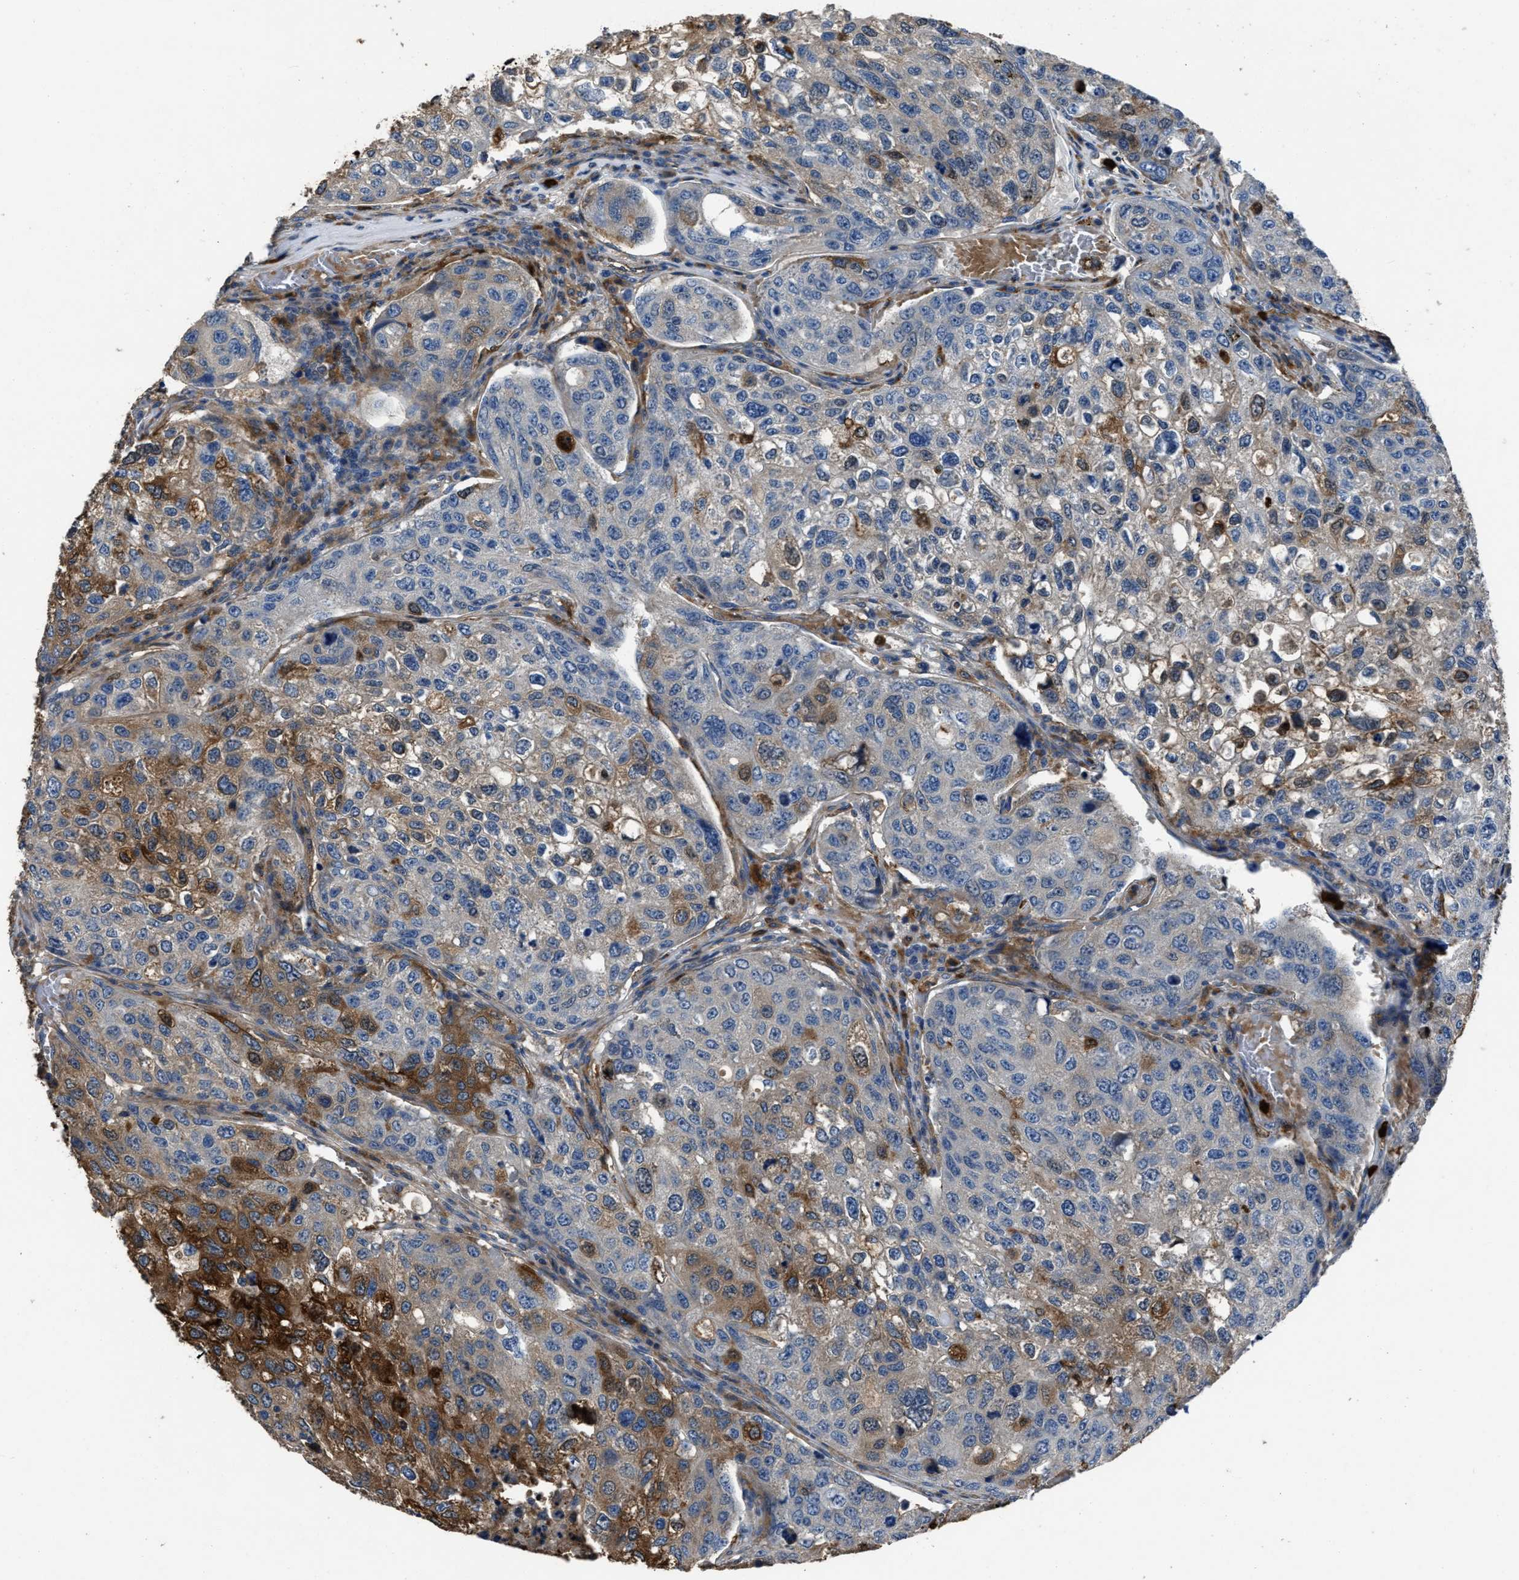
{"staining": {"intensity": "moderate", "quantity": "<25%", "location": "cytoplasmic/membranous"}, "tissue": "urothelial cancer", "cell_type": "Tumor cells", "image_type": "cancer", "snomed": [{"axis": "morphology", "description": "Urothelial carcinoma, High grade"}, {"axis": "topography", "description": "Lymph node"}, {"axis": "topography", "description": "Urinary bladder"}], "caption": "Urothelial cancer was stained to show a protein in brown. There is low levels of moderate cytoplasmic/membranous positivity in about <25% of tumor cells.", "gene": "ANGPT1", "patient": {"sex": "male", "age": 51}}